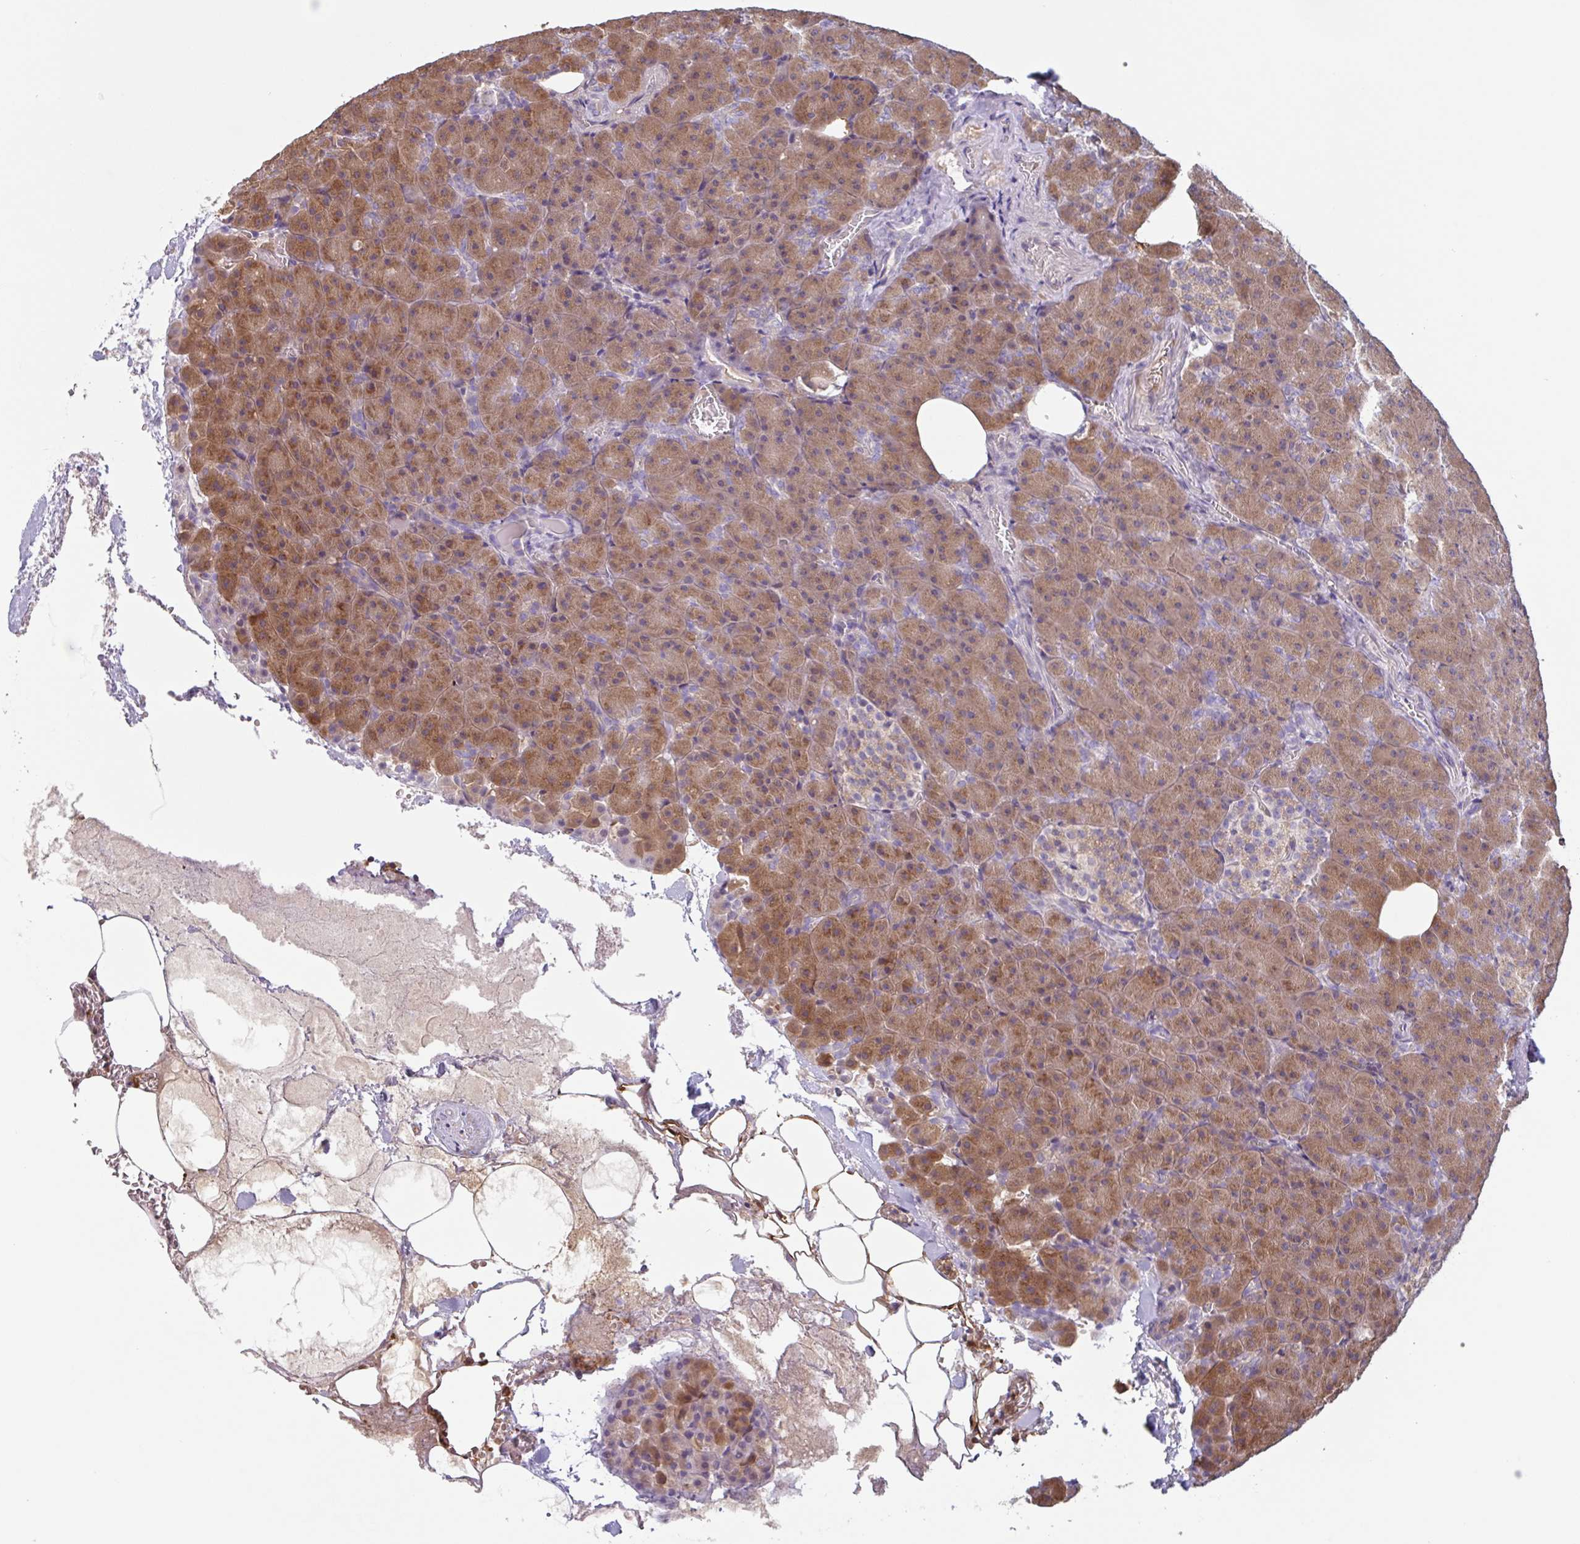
{"staining": {"intensity": "moderate", "quantity": ">75%", "location": "cytoplasmic/membranous"}, "tissue": "pancreas", "cell_type": "Exocrine glandular cells", "image_type": "normal", "snomed": [{"axis": "morphology", "description": "Normal tissue, NOS"}, {"axis": "topography", "description": "Pancreas"}], "caption": "Approximately >75% of exocrine glandular cells in benign pancreas reveal moderate cytoplasmic/membranous protein expression as visualized by brown immunohistochemical staining.", "gene": "OTOP2", "patient": {"sex": "female", "age": 74}}